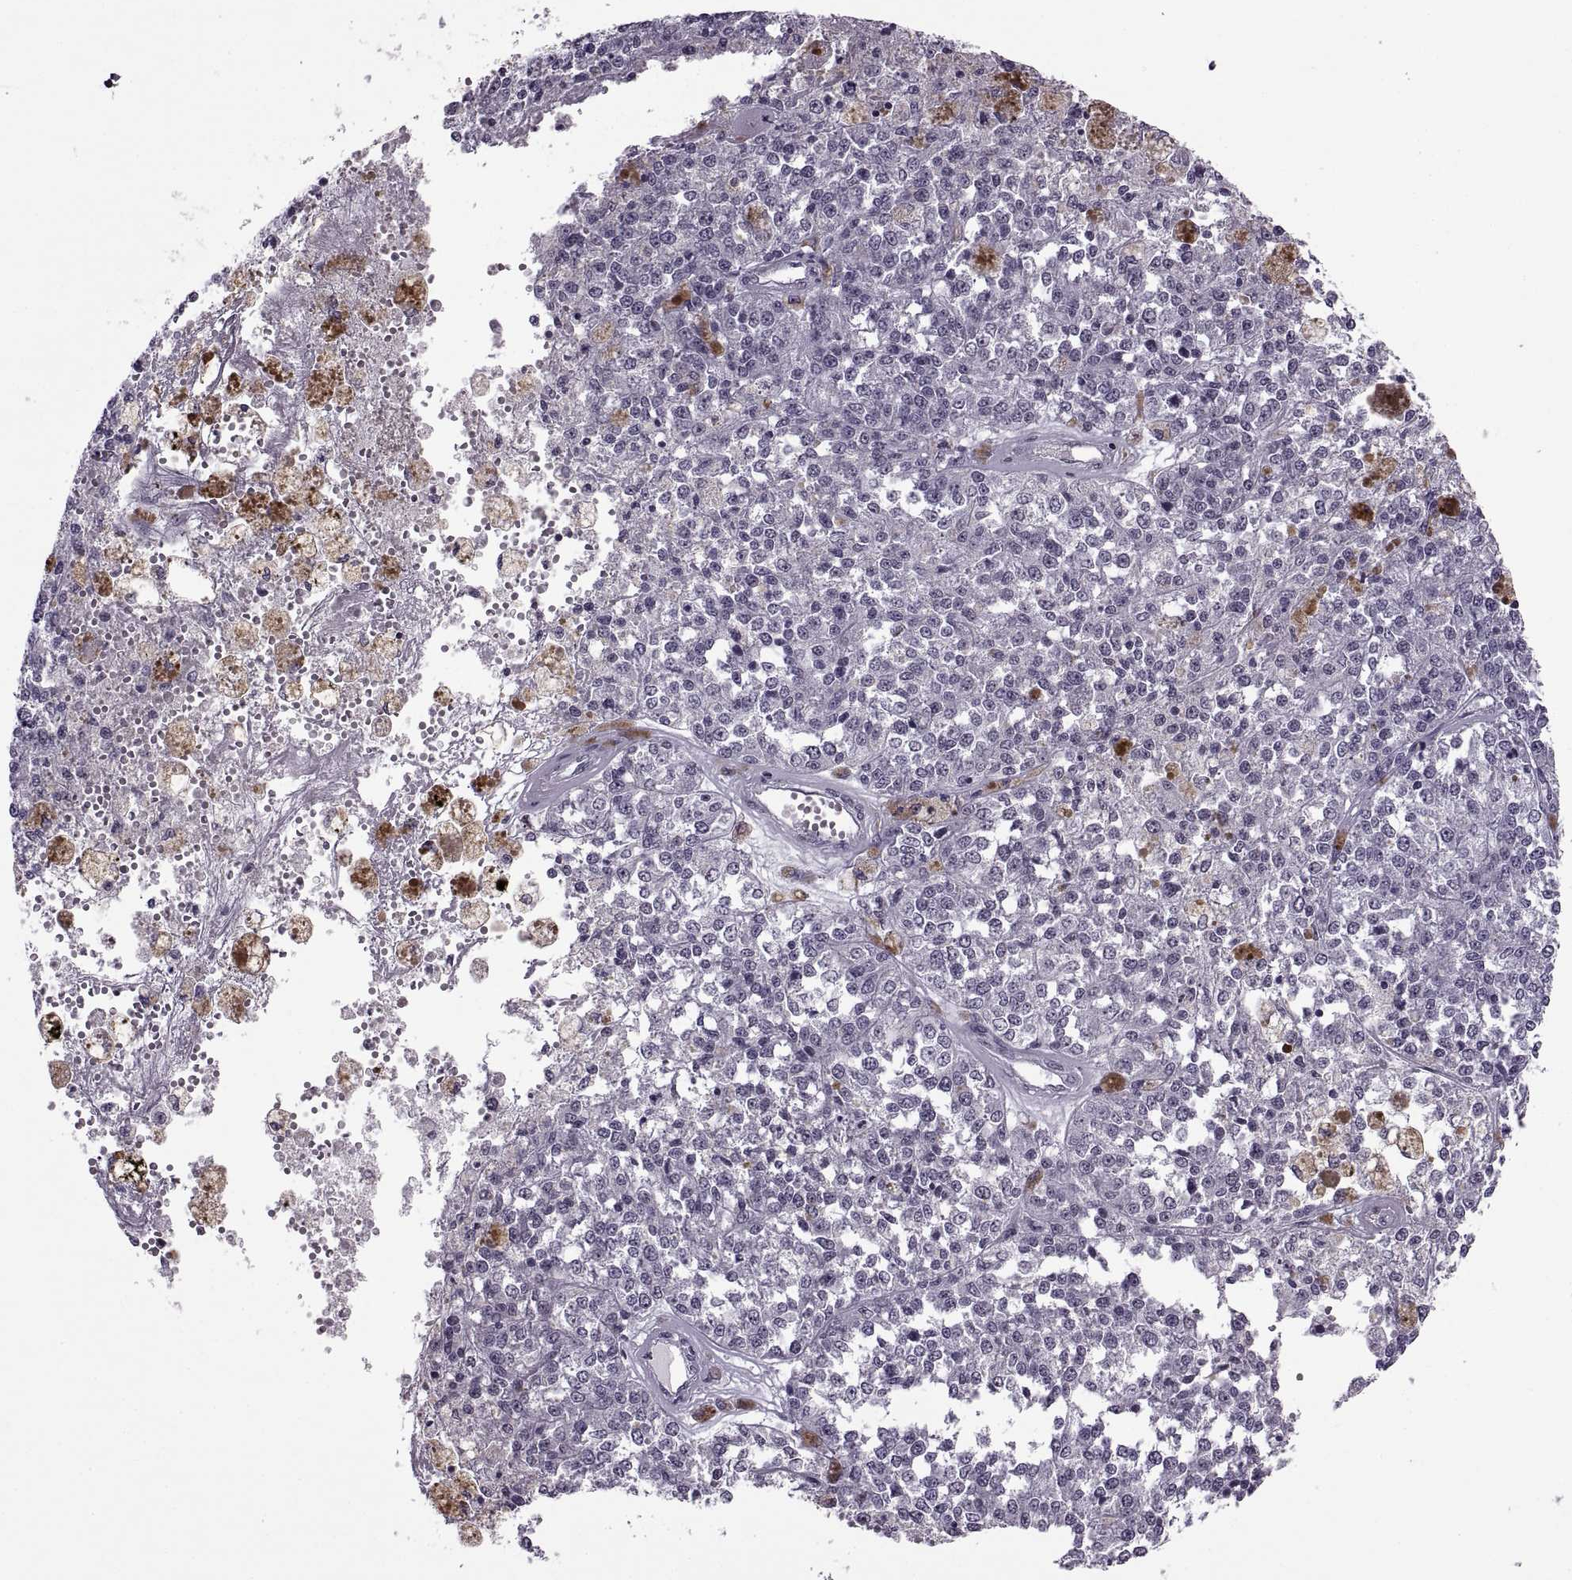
{"staining": {"intensity": "negative", "quantity": "none", "location": "none"}, "tissue": "melanoma", "cell_type": "Tumor cells", "image_type": "cancer", "snomed": [{"axis": "morphology", "description": "Malignant melanoma, Metastatic site"}, {"axis": "topography", "description": "Lymph node"}], "caption": "DAB immunohistochemical staining of human malignant melanoma (metastatic site) exhibits no significant expression in tumor cells.", "gene": "OTP", "patient": {"sex": "female", "age": 64}}